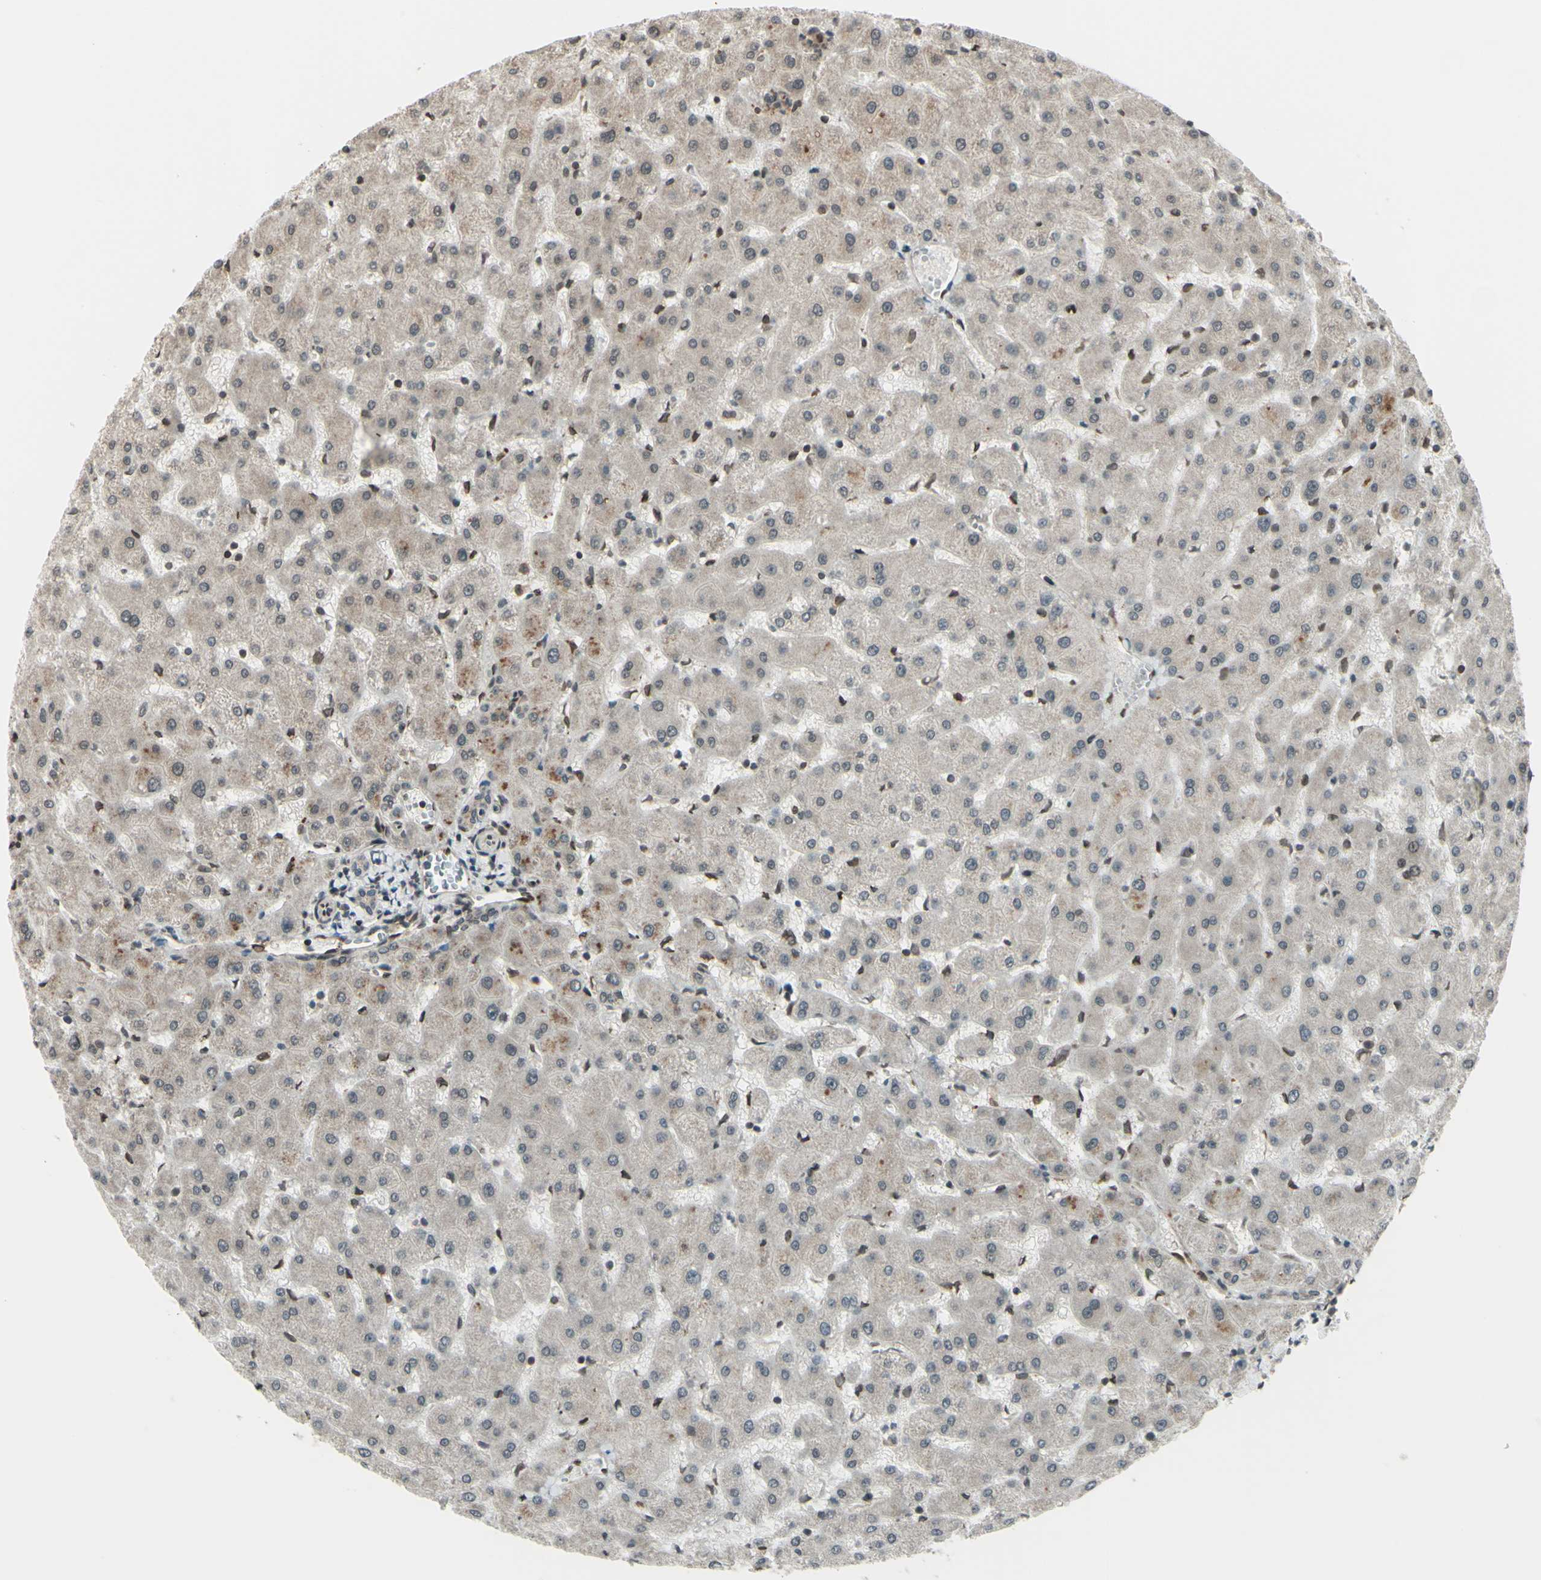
{"staining": {"intensity": "weak", "quantity": ">75%", "location": "cytoplasmic/membranous"}, "tissue": "liver", "cell_type": "Cholangiocytes", "image_type": "normal", "snomed": [{"axis": "morphology", "description": "Normal tissue, NOS"}, {"axis": "topography", "description": "Liver"}], "caption": "The histopathology image shows a brown stain indicating the presence of a protein in the cytoplasmic/membranous of cholangiocytes in liver. Ihc stains the protein of interest in brown and the nuclei are stained blue.", "gene": "MLF2", "patient": {"sex": "female", "age": 63}}